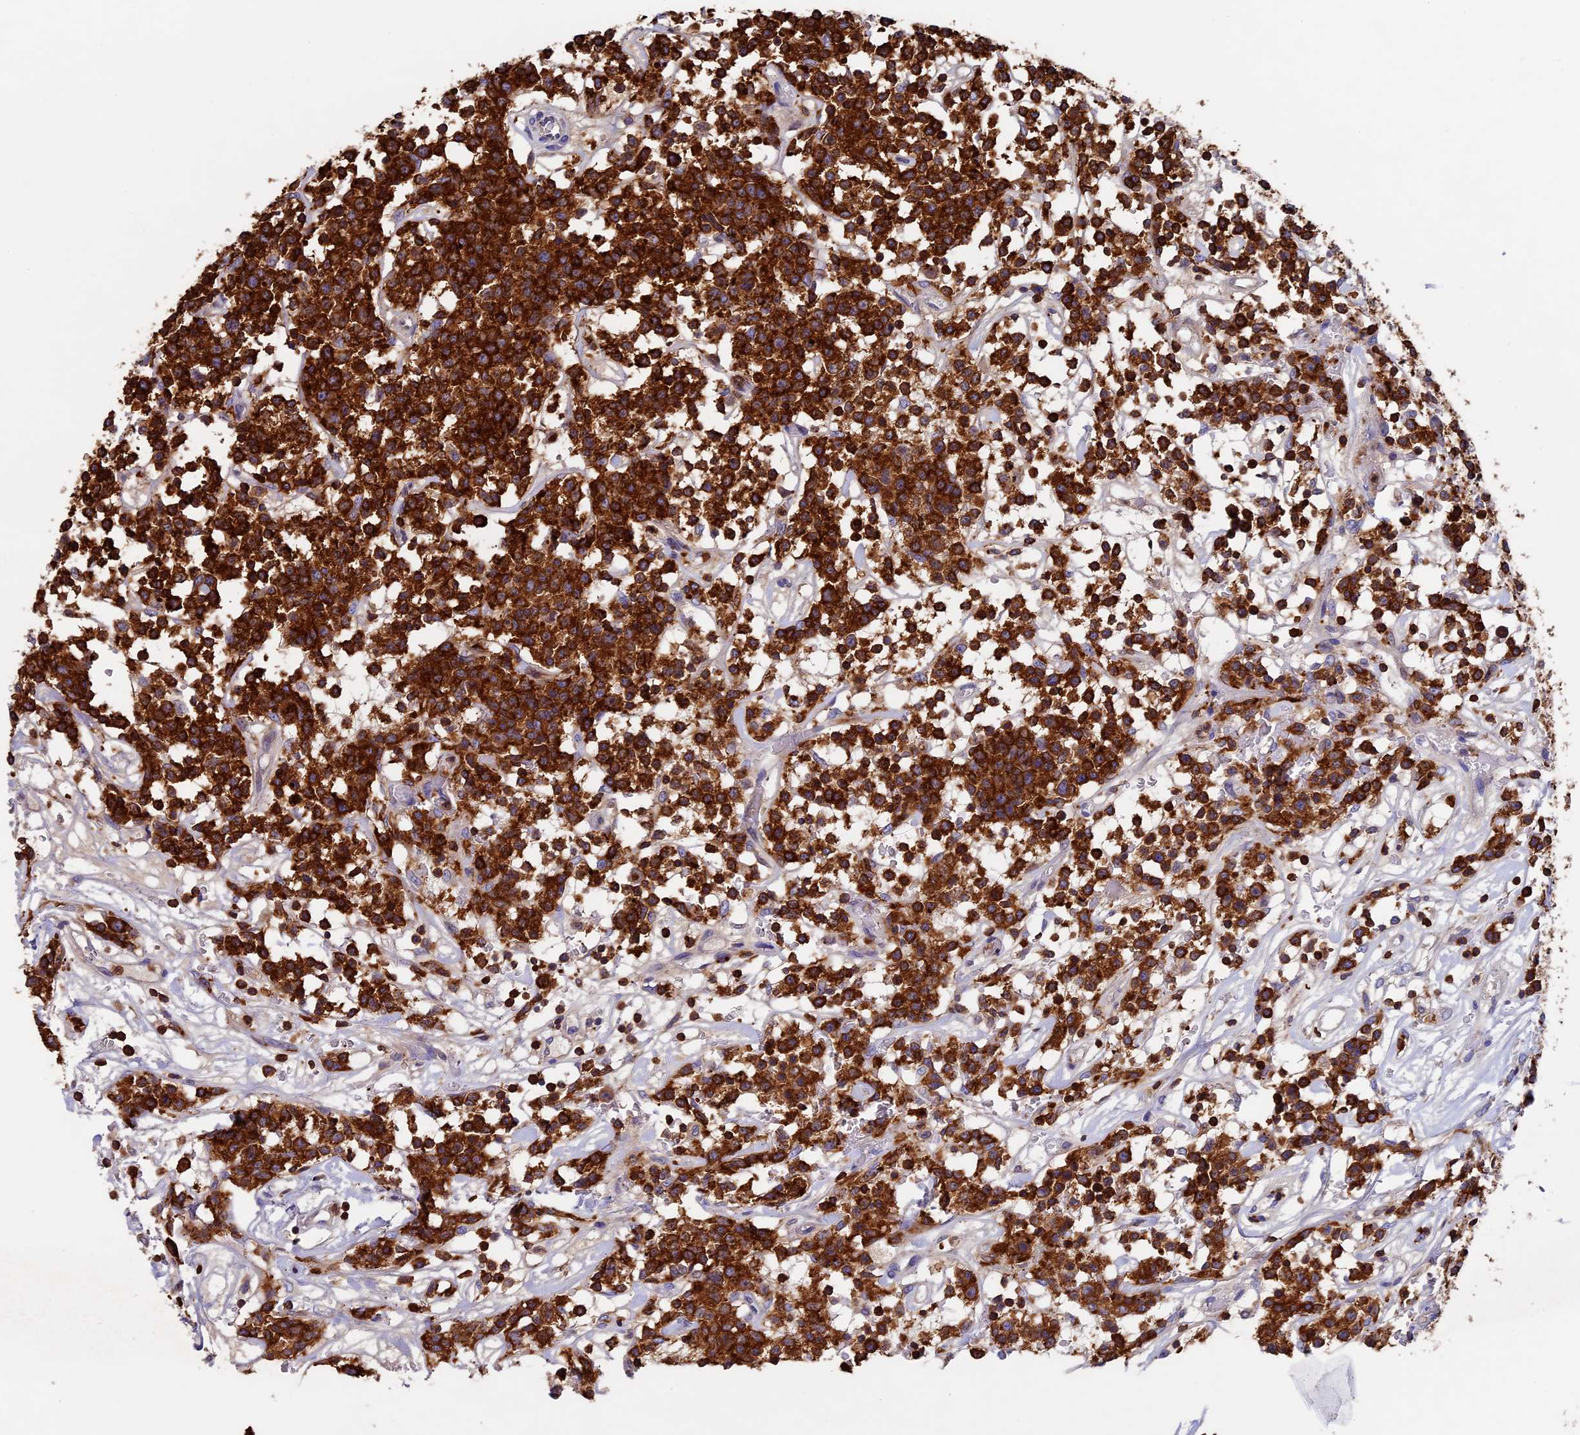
{"staining": {"intensity": "strong", "quantity": ">75%", "location": "cytoplasmic/membranous"}, "tissue": "lymphoma", "cell_type": "Tumor cells", "image_type": "cancer", "snomed": [{"axis": "morphology", "description": "Malignant lymphoma, non-Hodgkin's type, Low grade"}, {"axis": "topography", "description": "Small intestine"}], "caption": "Human malignant lymphoma, non-Hodgkin's type (low-grade) stained for a protein (brown) reveals strong cytoplasmic/membranous positive expression in about >75% of tumor cells.", "gene": "ADAT1", "patient": {"sex": "female", "age": 59}}